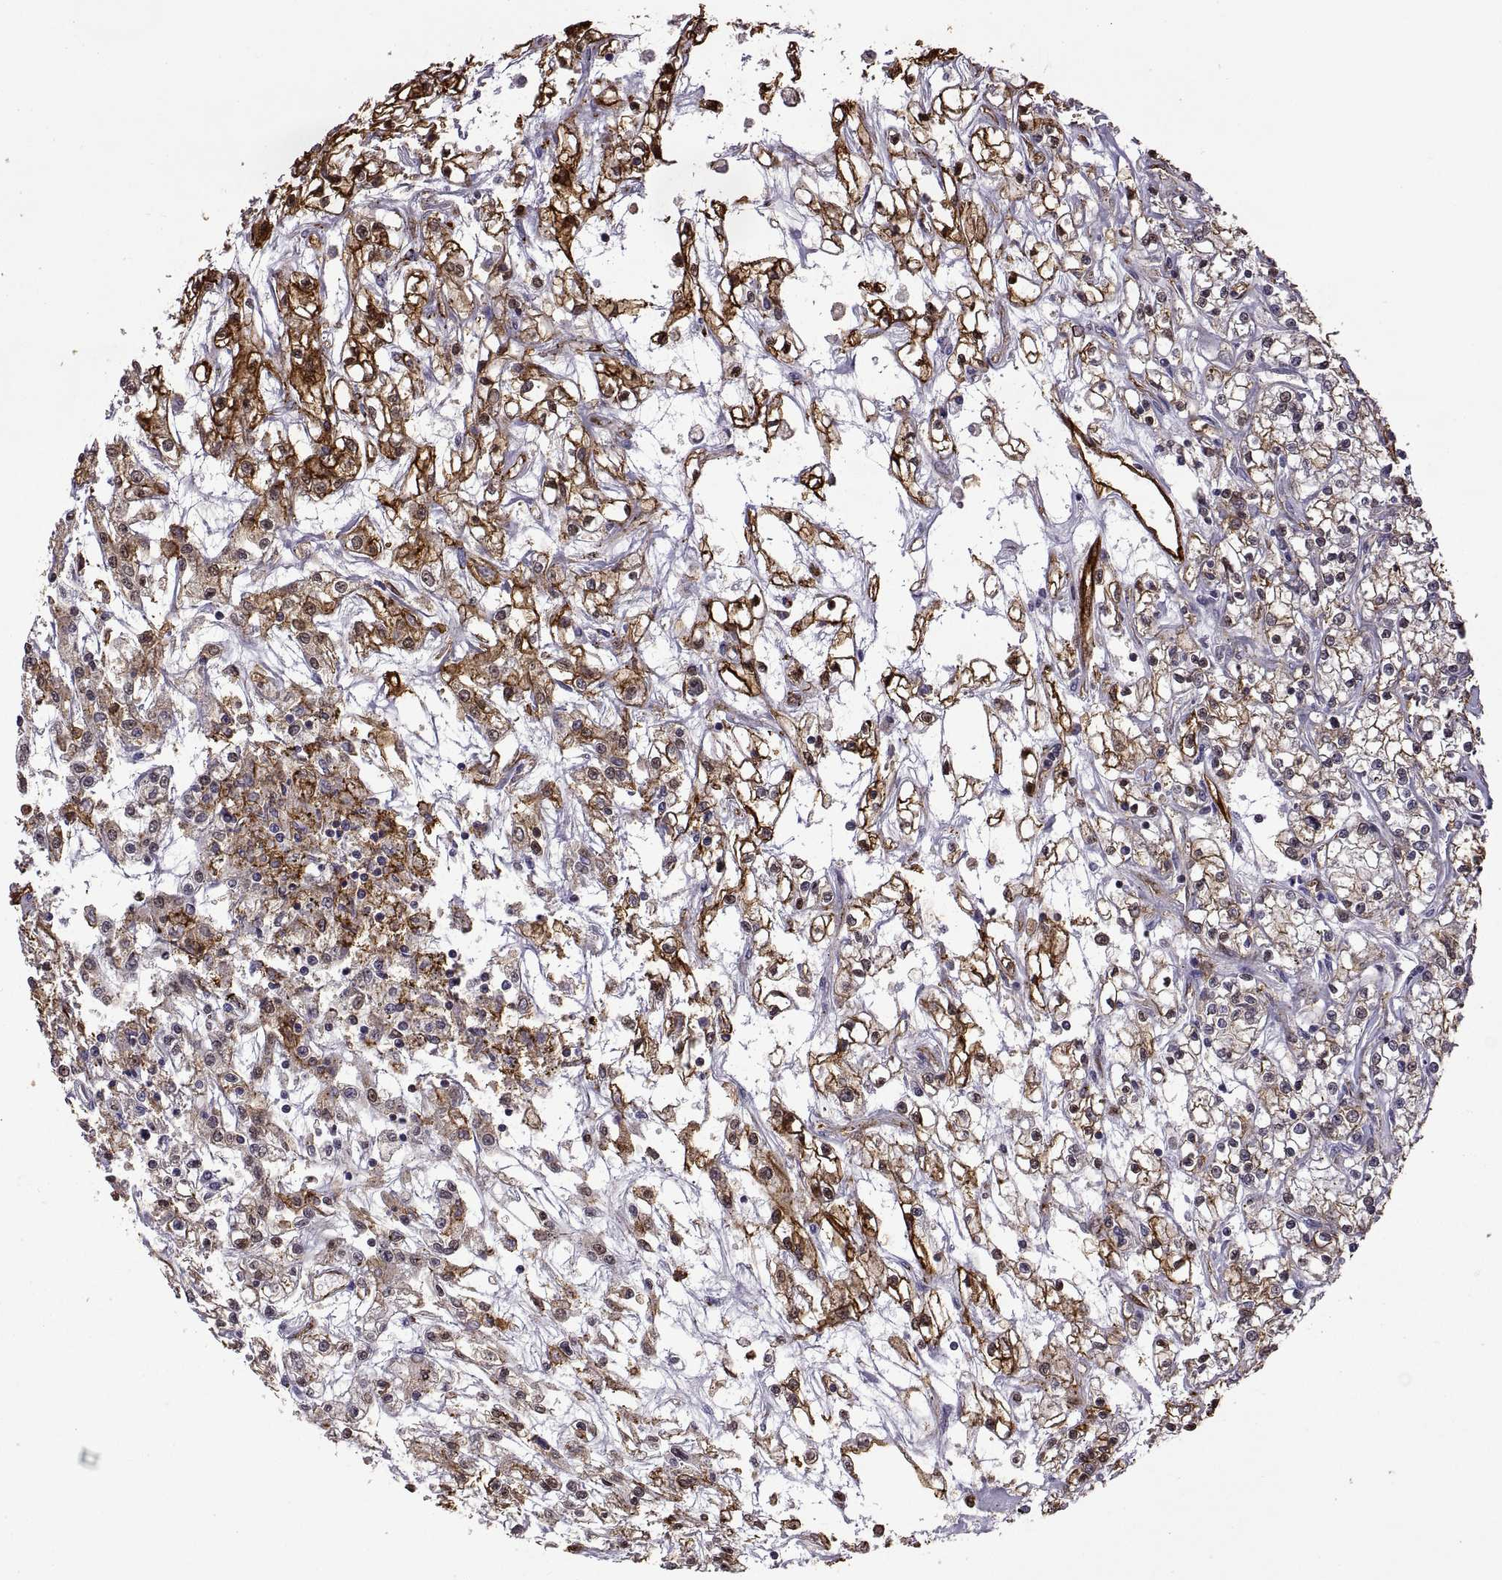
{"staining": {"intensity": "strong", "quantity": "25%-75%", "location": "cytoplasmic/membranous"}, "tissue": "renal cancer", "cell_type": "Tumor cells", "image_type": "cancer", "snomed": [{"axis": "morphology", "description": "Adenocarcinoma, NOS"}, {"axis": "topography", "description": "Kidney"}], "caption": "Immunohistochemical staining of renal cancer displays high levels of strong cytoplasmic/membranous staining in about 25%-75% of tumor cells.", "gene": "S100A10", "patient": {"sex": "female", "age": 59}}